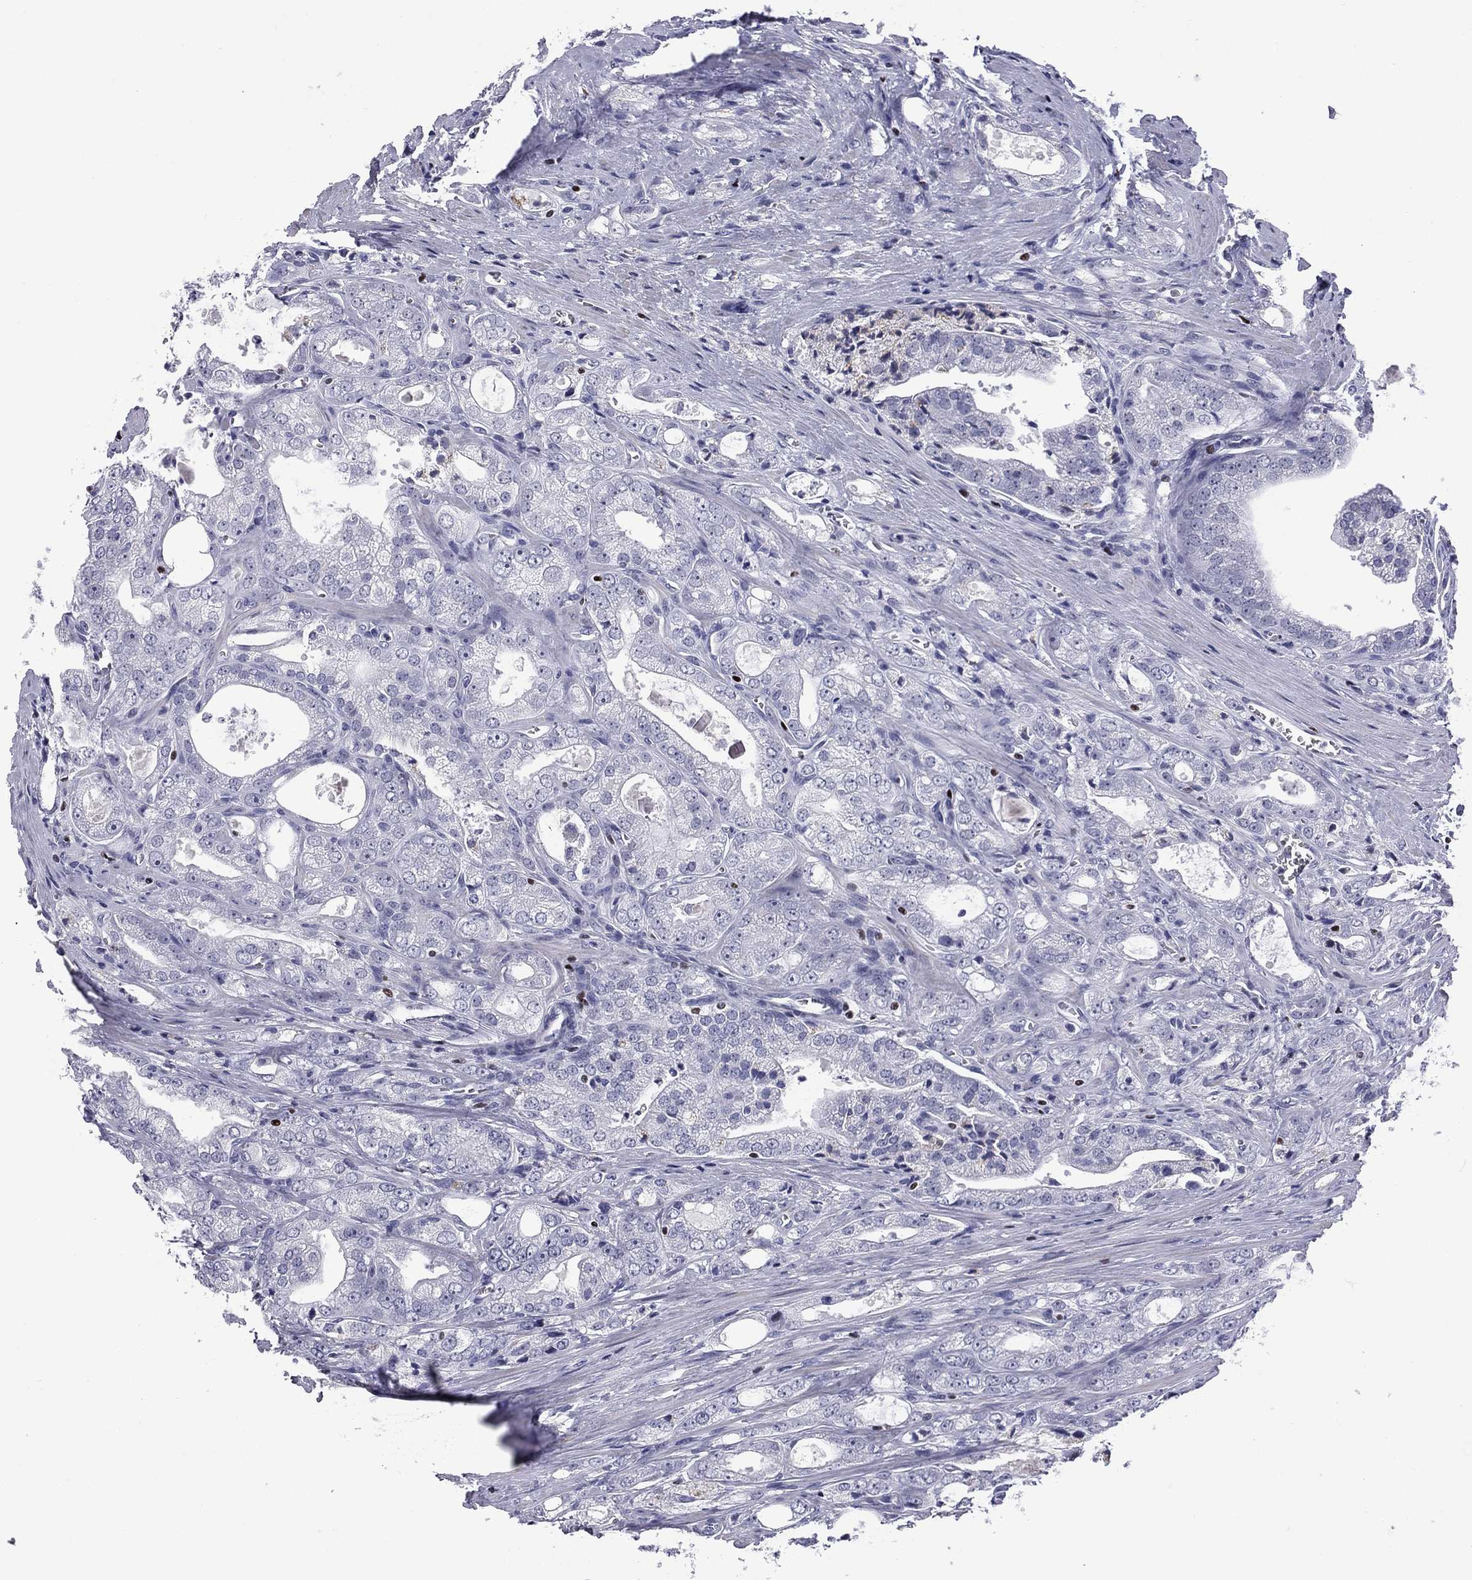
{"staining": {"intensity": "negative", "quantity": "none", "location": "none"}, "tissue": "prostate cancer", "cell_type": "Tumor cells", "image_type": "cancer", "snomed": [{"axis": "morphology", "description": "Adenocarcinoma, NOS"}, {"axis": "morphology", "description": "Adenocarcinoma, High grade"}, {"axis": "topography", "description": "Prostate"}], "caption": "Tumor cells are negative for protein expression in human prostate cancer (adenocarcinoma). Nuclei are stained in blue.", "gene": "IKZF3", "patient": {"sex": "male", "age": 70}}